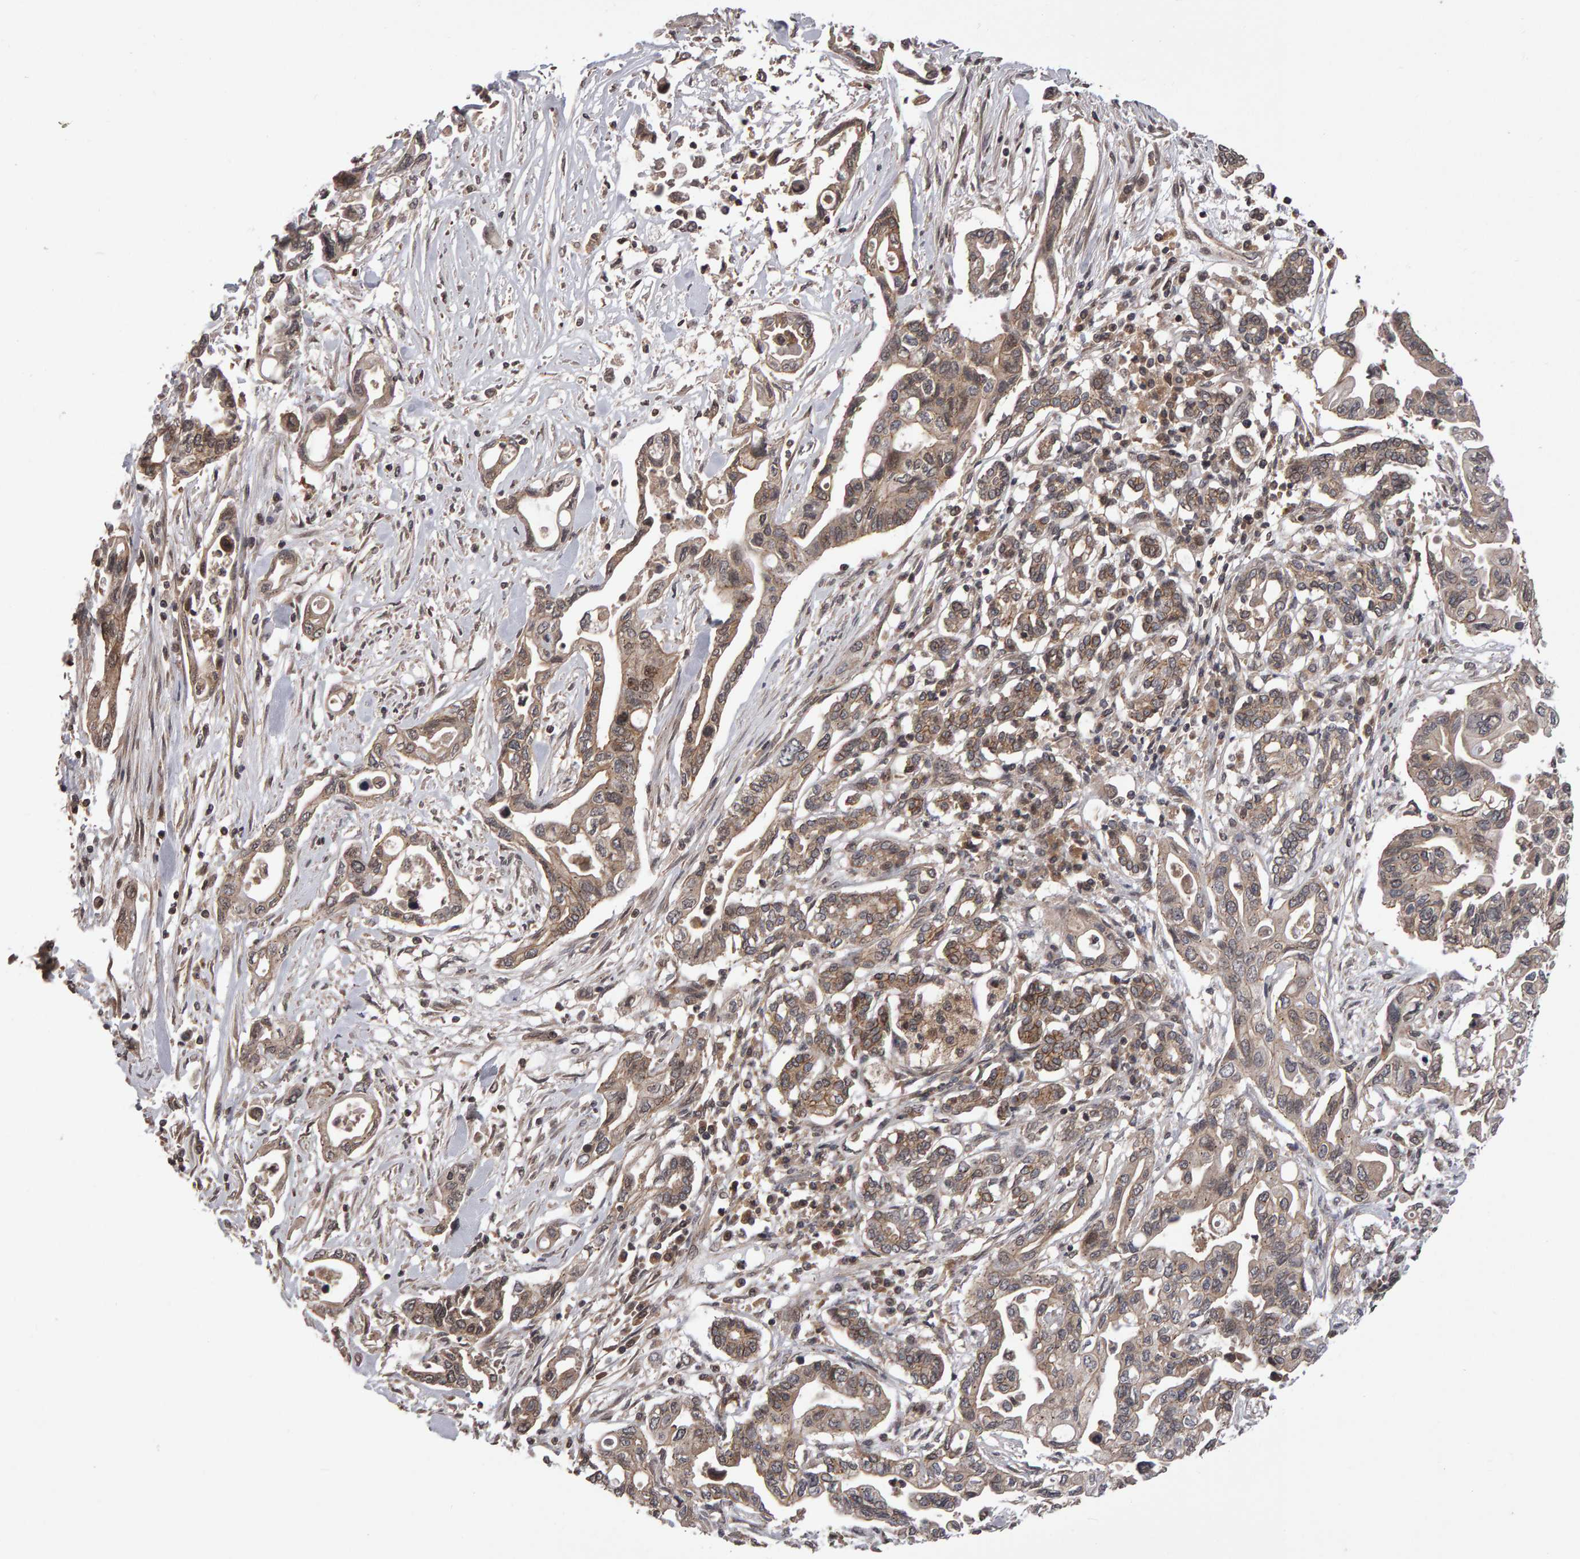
{"staining": {"intensity": "moderate", "quantity": ">75%", "location": "cytoplasmic/membranous"}, "tissue": "pancreatic cancer", "cell_type": "Tumor cells", "image_type": "cancer", "snomed": [{"axis": "morphology", "description": "Adenocarcinoma, NOS"}, {"axis": "topography", "description": "Pancreas"}], "caption": "Immunohistochemical staining of pancreatic cancer (adenocarcinoma) displays medium levels of moderate cytoplasmic/membranous expression in about >75% of tumor cells.", "gene": "SCRIB", "patient": {"sex": "female", "age": 57}}